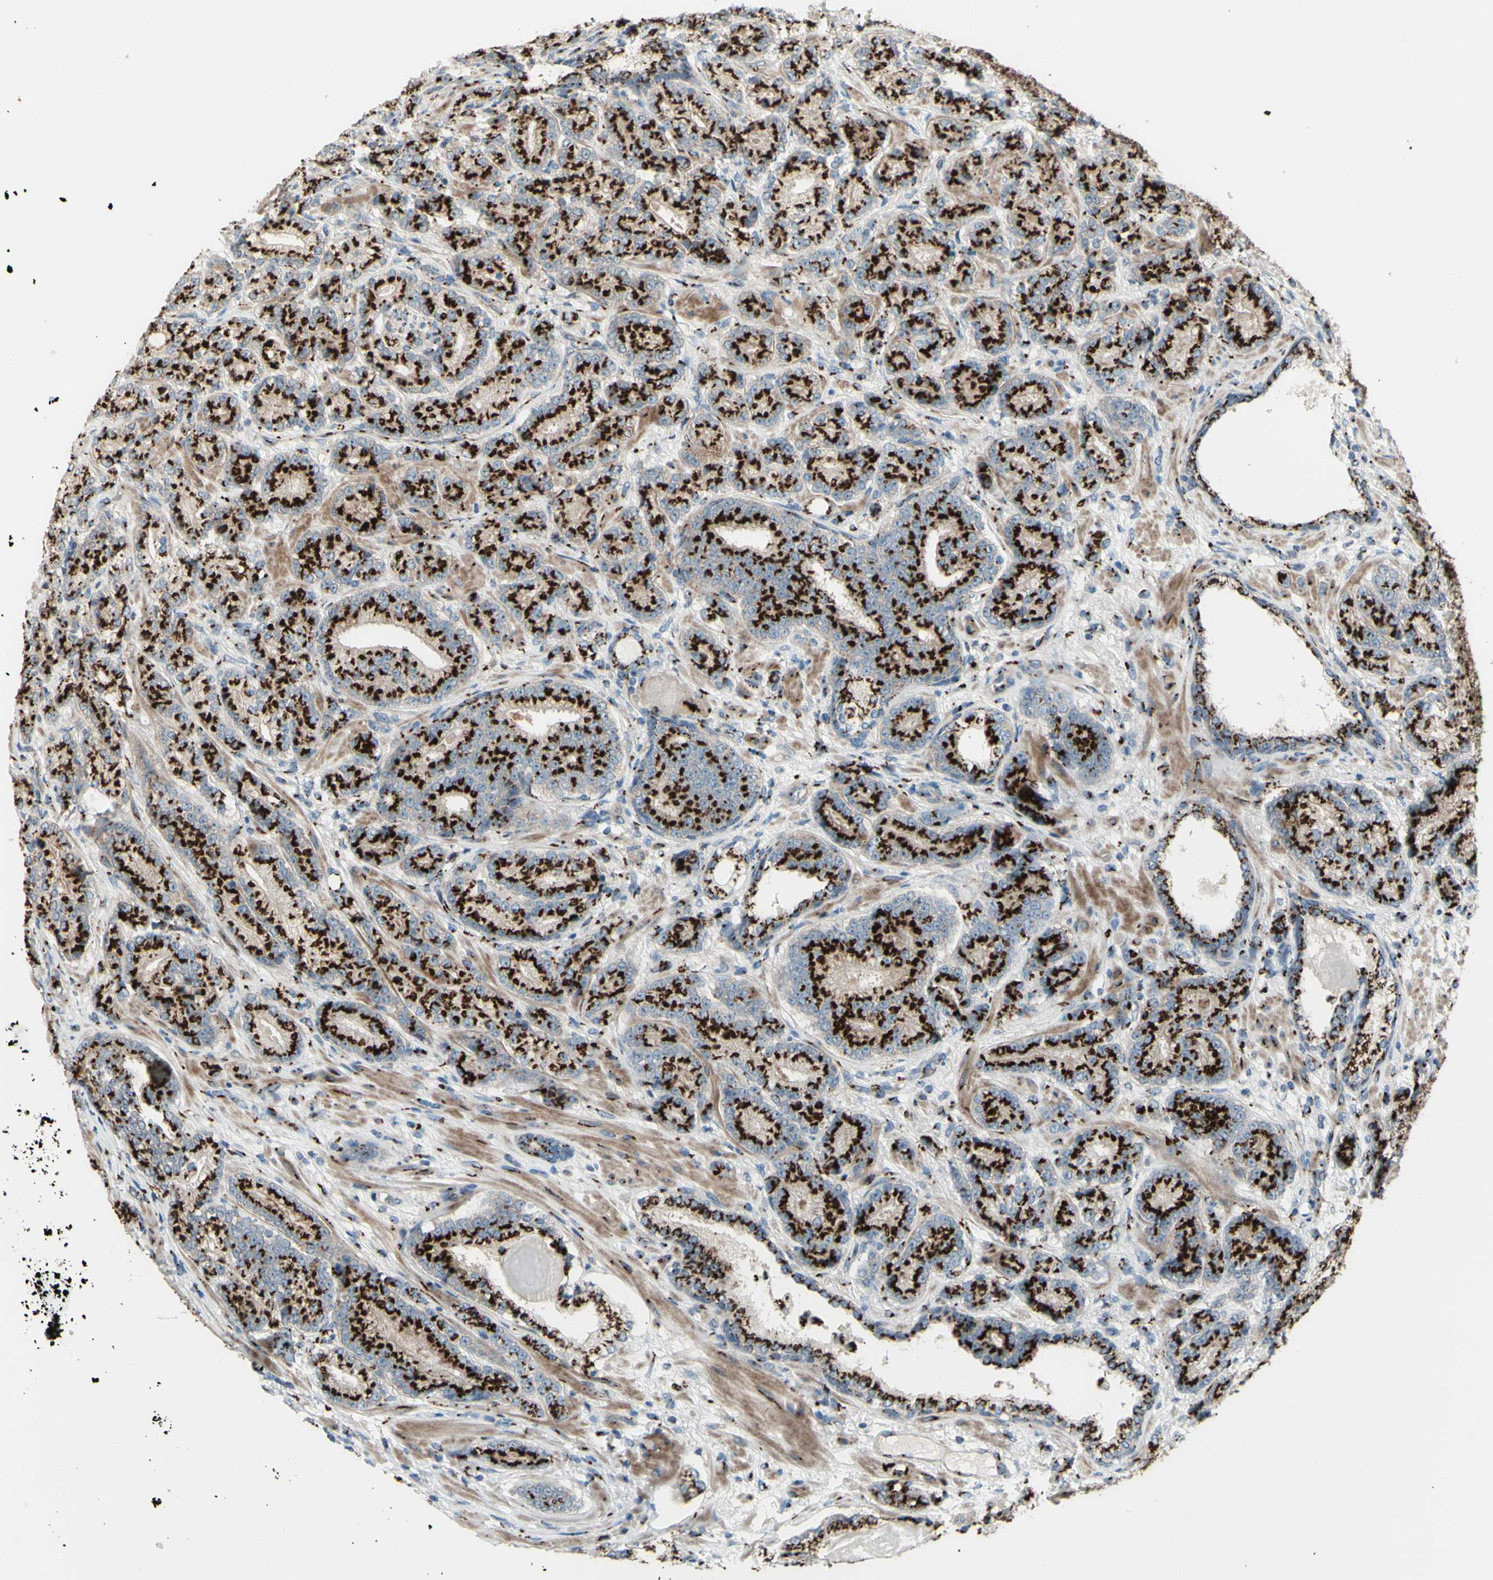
{"staining": {"intensity": "strong", "quantity": ">75%", "location": "cytoplasmic/membranous"}, "tissue": "prostate cancer", "cell_type": "Tumor cells", "image_type": "cancer", "snomed": [{"axis": "morphology", "description": "Adenocarcinoma, High grade"}, {"axis": "topography", "description": "Prostate"}], "caption": "The micrograph reveals staining of prostate cancer, revealing strong cytoplasmic/membranous protein positivity (brown color) within tumor cells.", "gene": "BPNT2", "patient": {"sex": "male", "age": 61}}